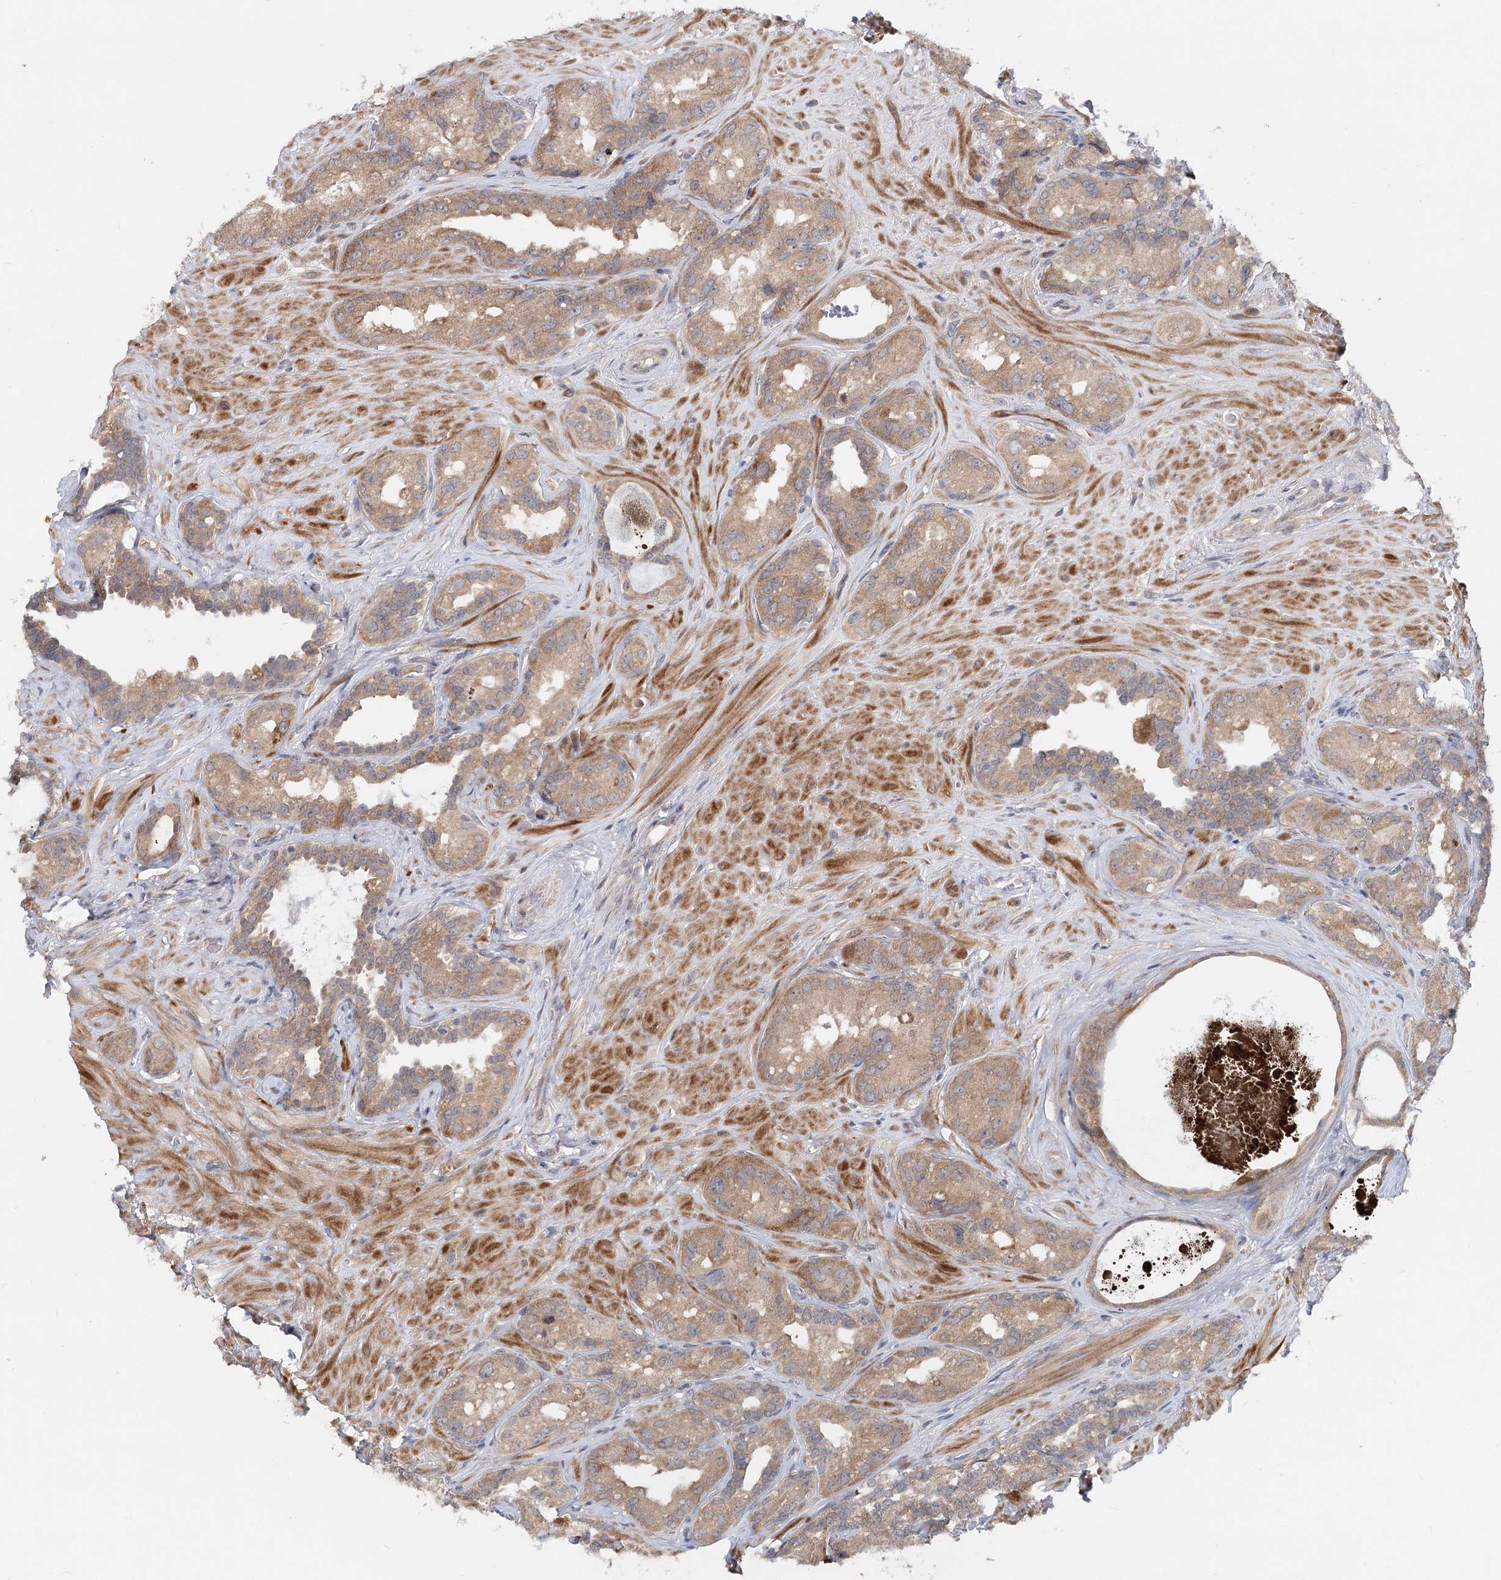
{"staining": {"intensity": "moderate", "quantity": ">75%", "location": "cytoplasmic/membranous"}, "tissue": "seminal vesicle", "cell_type": "Glandular cells", "image_type": "normal", "snomed": [{"axis": "morphology", "description": "Normal tissue, NOS"}, {"axis": "topography", "description": "Seminal veicle"}, {"axis": "topography", "description": "Peripheral nerve tissue"}], "caption": "High-power microscopy captured an IHC histopathology image of normal seminal vesicle, revealing moderate cytoplasmic/membranous expression in approximately >75% of glandular cells. Immunohistochemistry stains the protein of interest in brown and the nuclei are stained blue.", "gene": "AP3B1", "patient": {"sex": "male", "age": 67}}